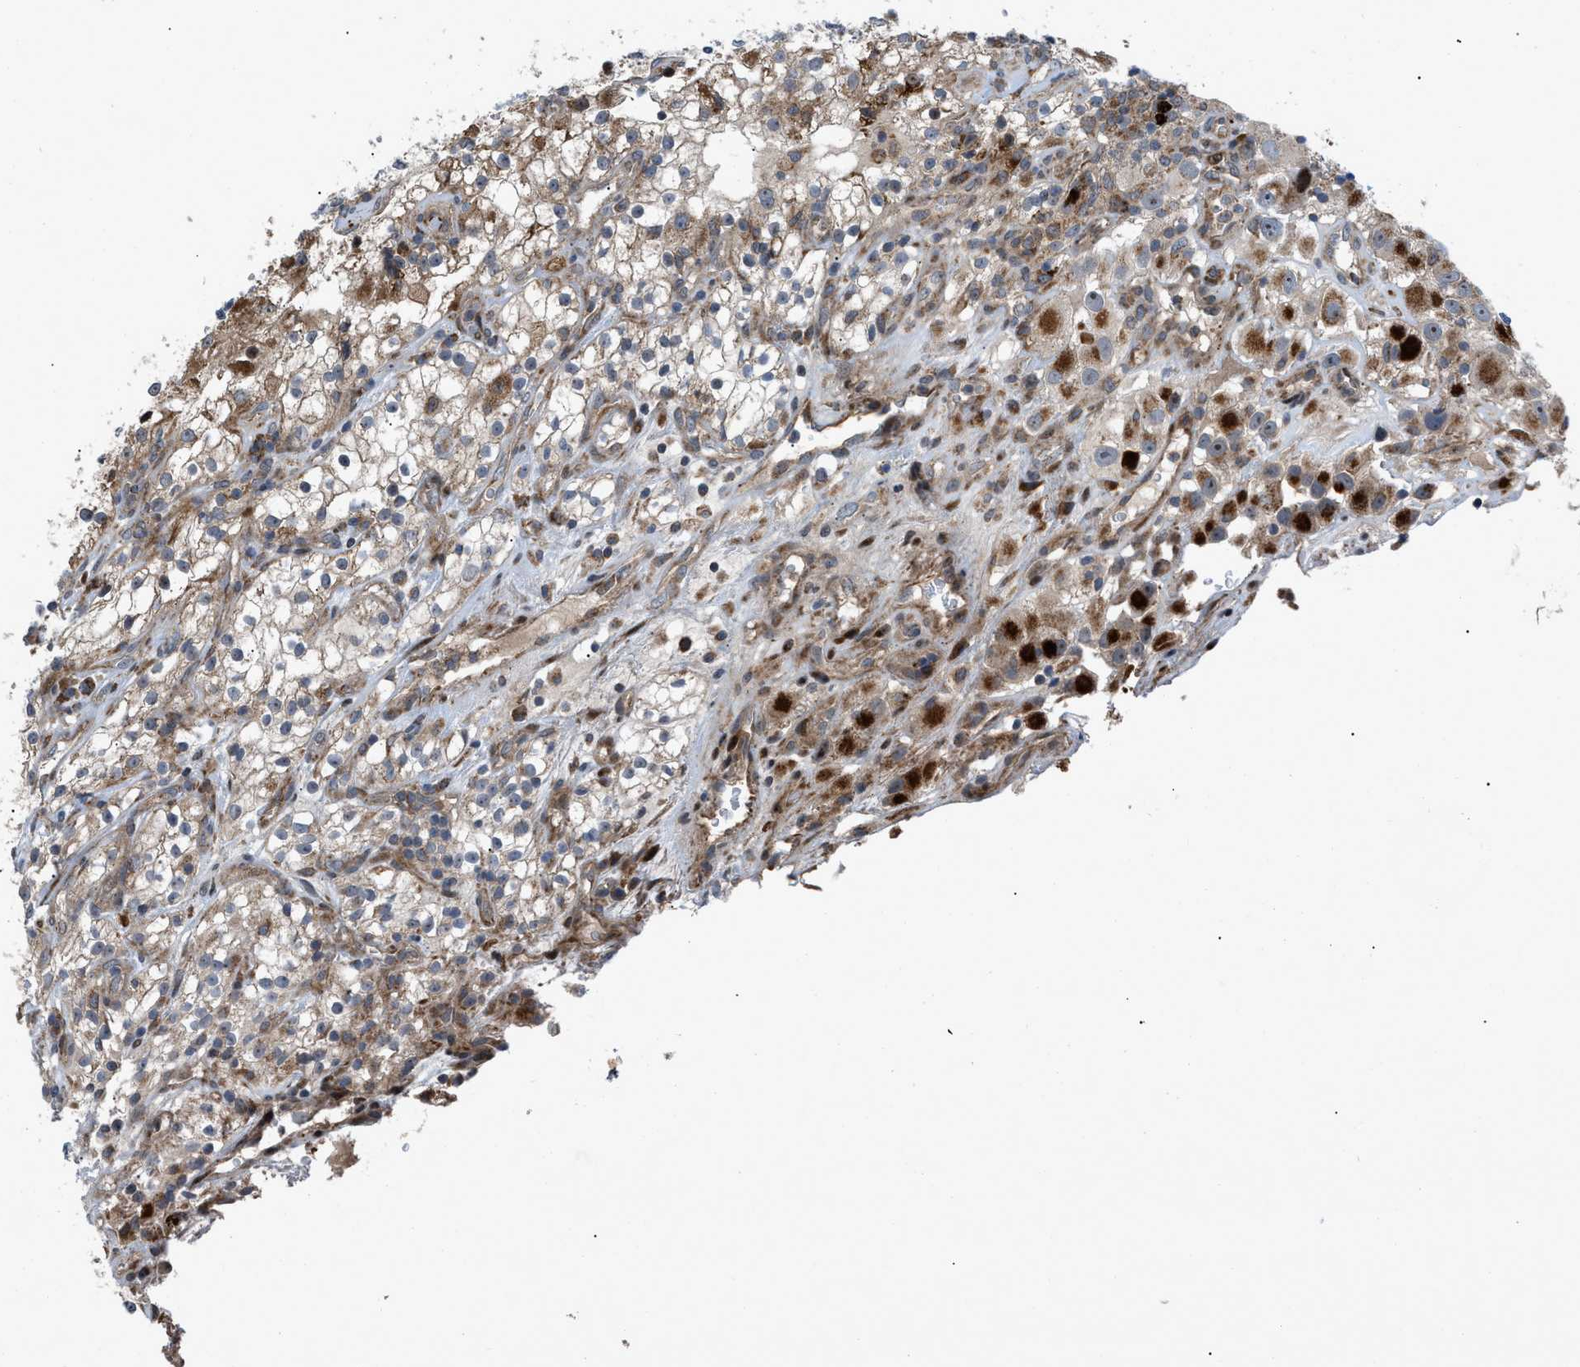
{"staining": {"intensity": "moderate", "quantity": "25%-75%", "location": "cytoplasmic/membranous"}, "tissue": "renal cancer", "cell_type": "Tumor cells", "image_type": "cancer", "snomed": [{"axis": "morphology", "description": "Adenocarcinoma, NOS"}, {"axis": "topography", "description": "Kidney"}], "caption": "Immunohistochemical staining of adenocarcinoma (renal) shows moderate cytoplasmic/membranous protein staining in approximately 25%-75% of tumor cells.", "gene": "AP3M2", "patient": {"sex": "female", "age": 52}}